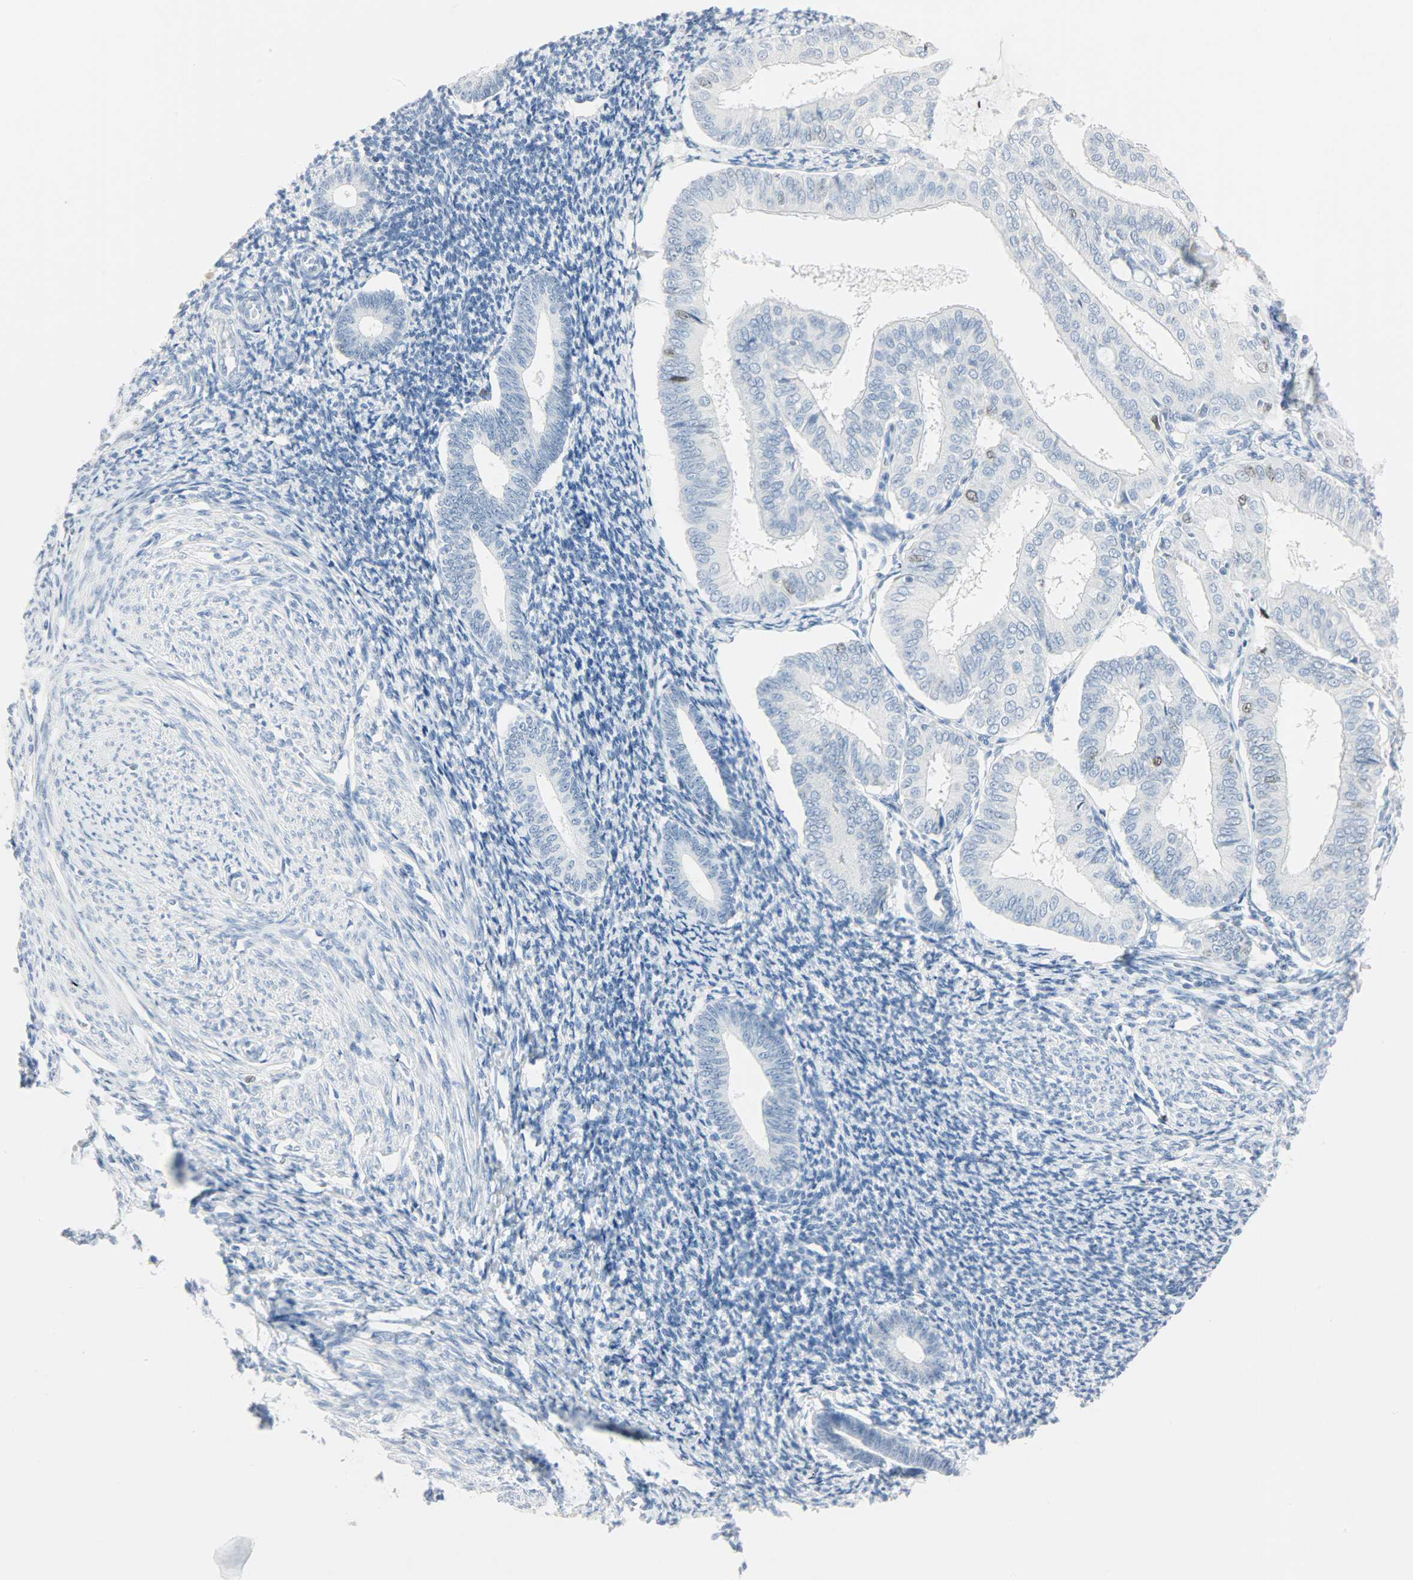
{"staining": {"intensity": "negative", "quantity": "none", "location": "none"}, "tissue": "endometrium", "cell_type": "Cells in endometrial stroma", "image_type": "normal", "snomed": [{"axis": "morphology", "description": "Normal tissue, NOS"}, {"axis": "topography", "description": "Endometrium"}], "caption": "A photomicrograph of human endometrium is negative for staining in cells in endometrial stroma. (DAB immunohistochemistry (IHC) visualized using brightfield microscopy, high magnification).", "gene": "HELLS", "patient": {"sex": "female", "age": 57}}